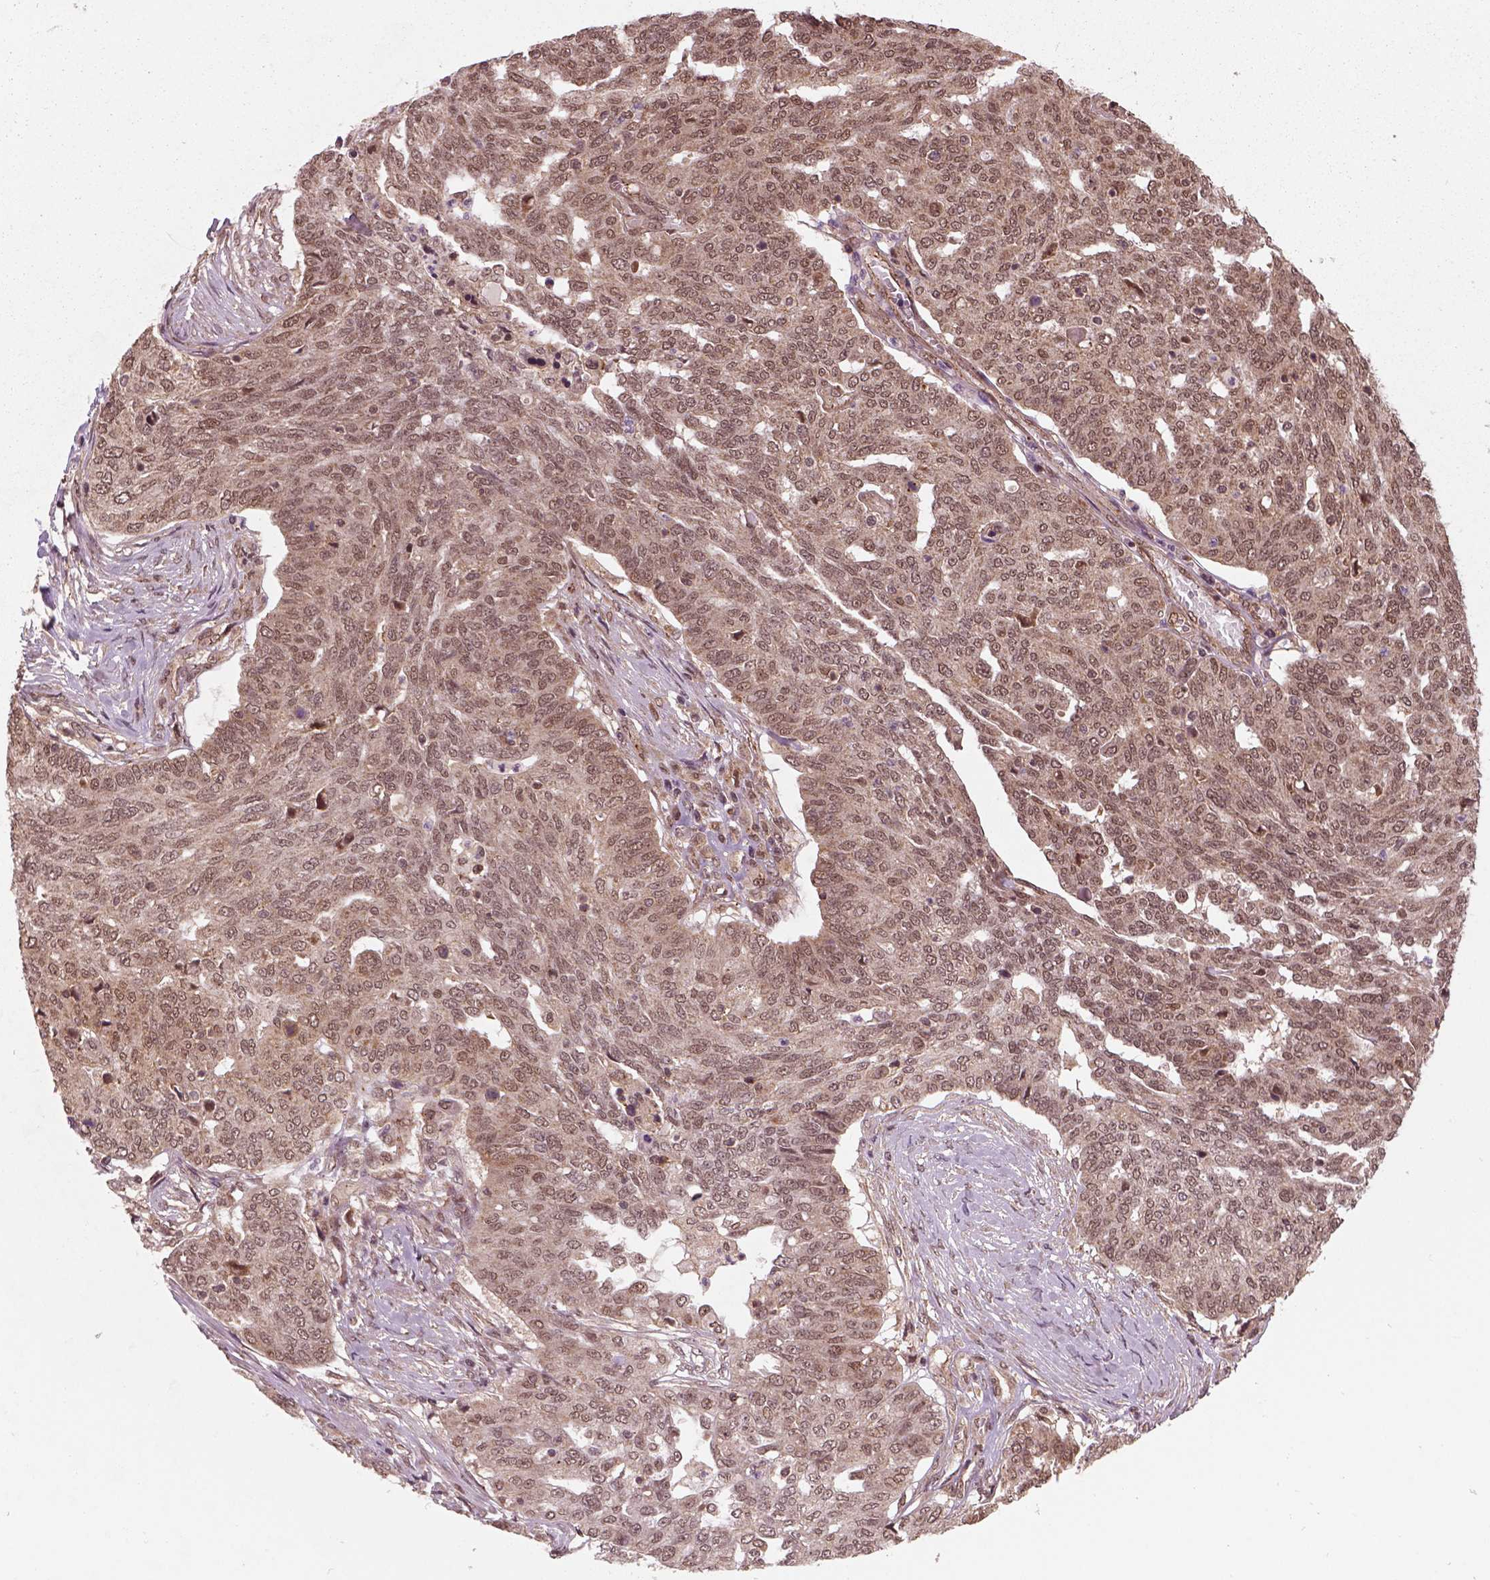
{"staining": {"intensity": "moderate", "quantity": ">75%", "location": "cytoplasmic/membranous,nuclear"}, "tissue": "ovarian cancer", "cell_type": "Tumor cells", "image_type": "cancer", "snomed": [{"axis": "morphology", "description": "Cystadenocarcinoma, serous, NOS"}, {"axis": "topography", "description": "Ovary"}], "caption": "Tumor cells demonstrate medium levels of moderate cytoplasmic/membranous and nuclear expression in about >75% of cells in ovarian serous cystadenocarcinoma.", "gene": "NUDT9", "patient": {"sex": "female", "age": 67}}